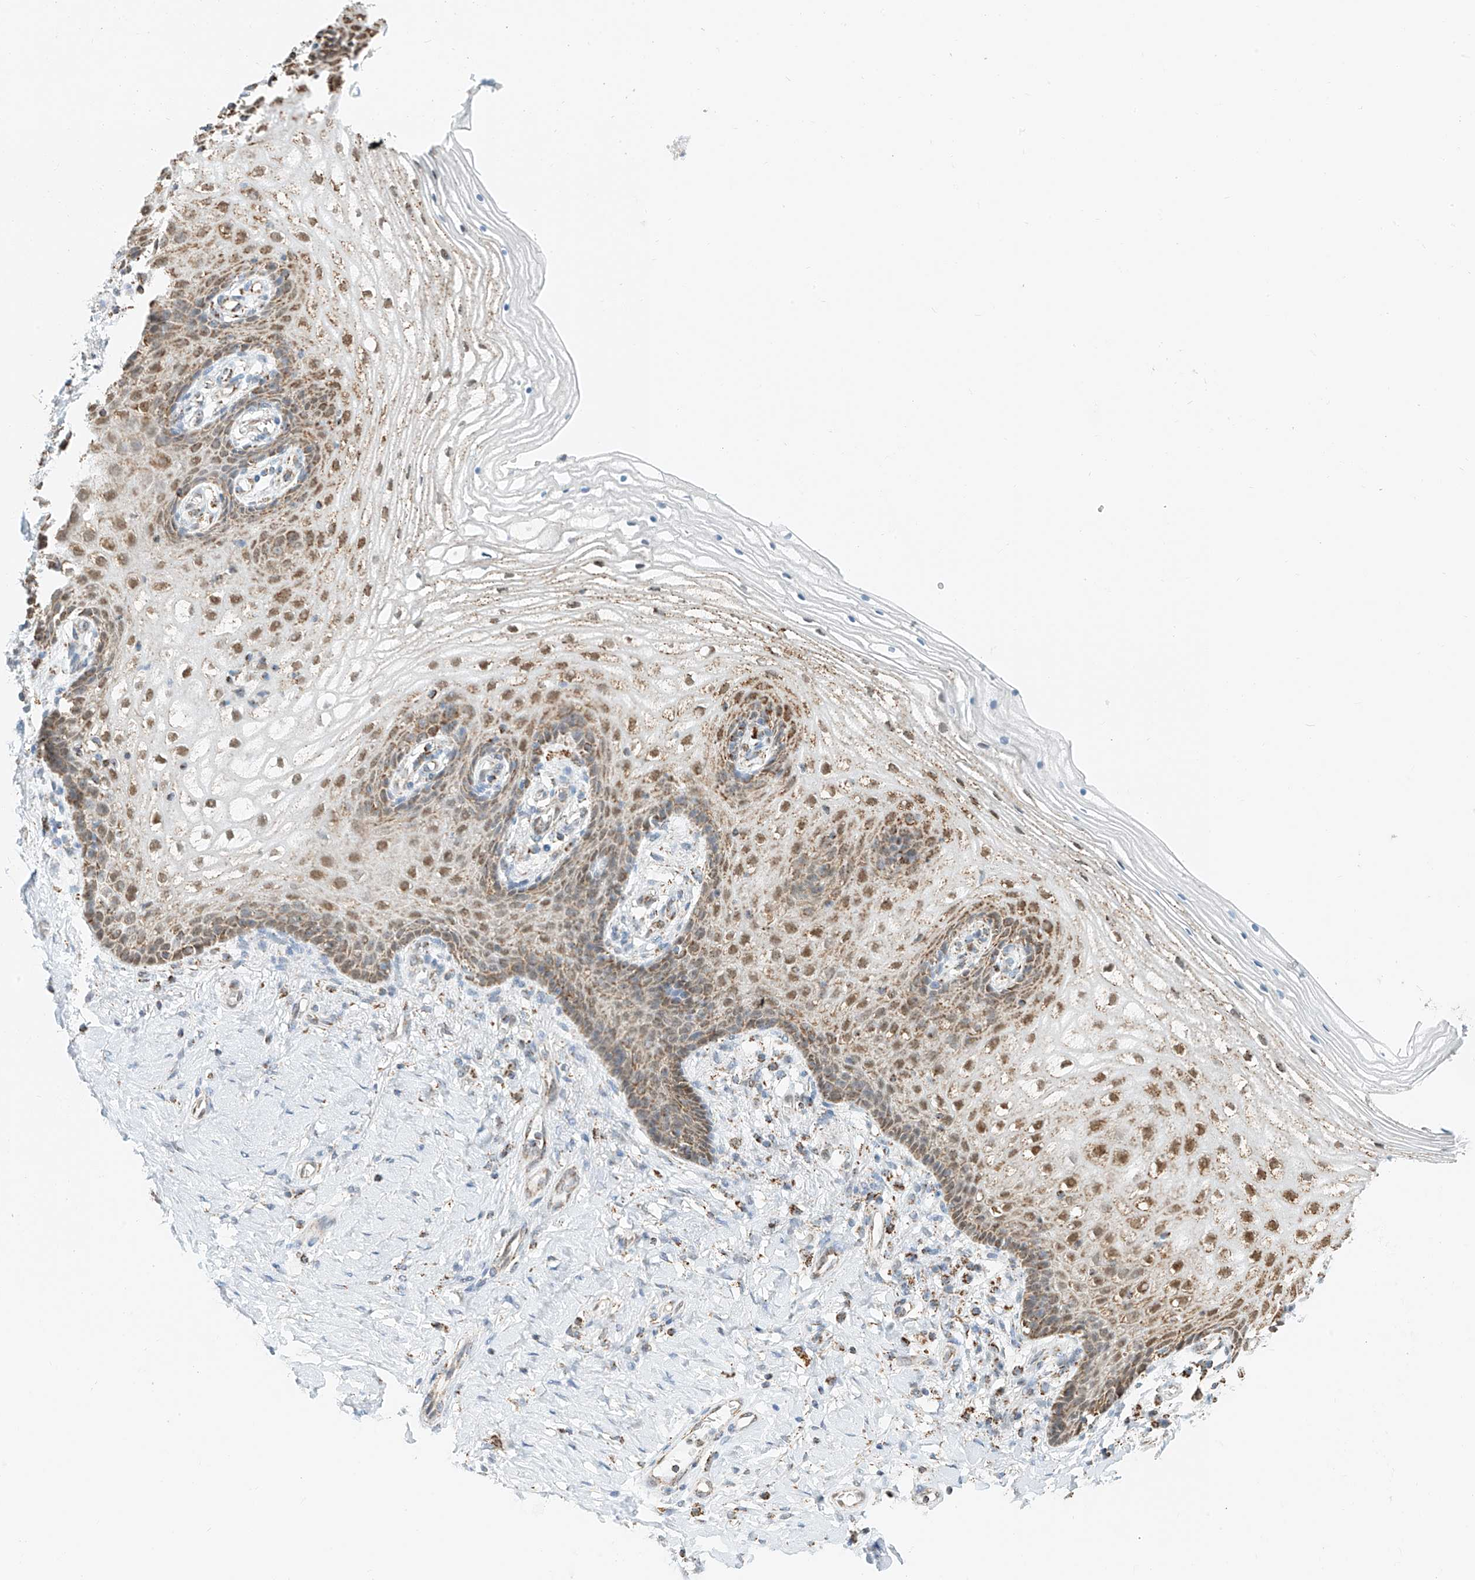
{"staining": {"intensity": "moderate", "quantity": "25%-75%", "location": "cytoplasmic/membranous,nuclear"}, "tissue": "vagina", "cell_type": "Squamous epithelial cells", "image_type": "normal", "snomed": [{"axis": "morphology", "description": "Normal tissue, NOS"}, {"axis": "topography", "description": "Vagina"}], "caption": "Protein expression analysis of unremarkable vagina exhibits moderate cytoplasmic/membranous,nuclear staining in approximately 25%-75% of squamous epithelial cells.", "gene": "PPA2", "patient": {"sex": "female", "age": 60}}